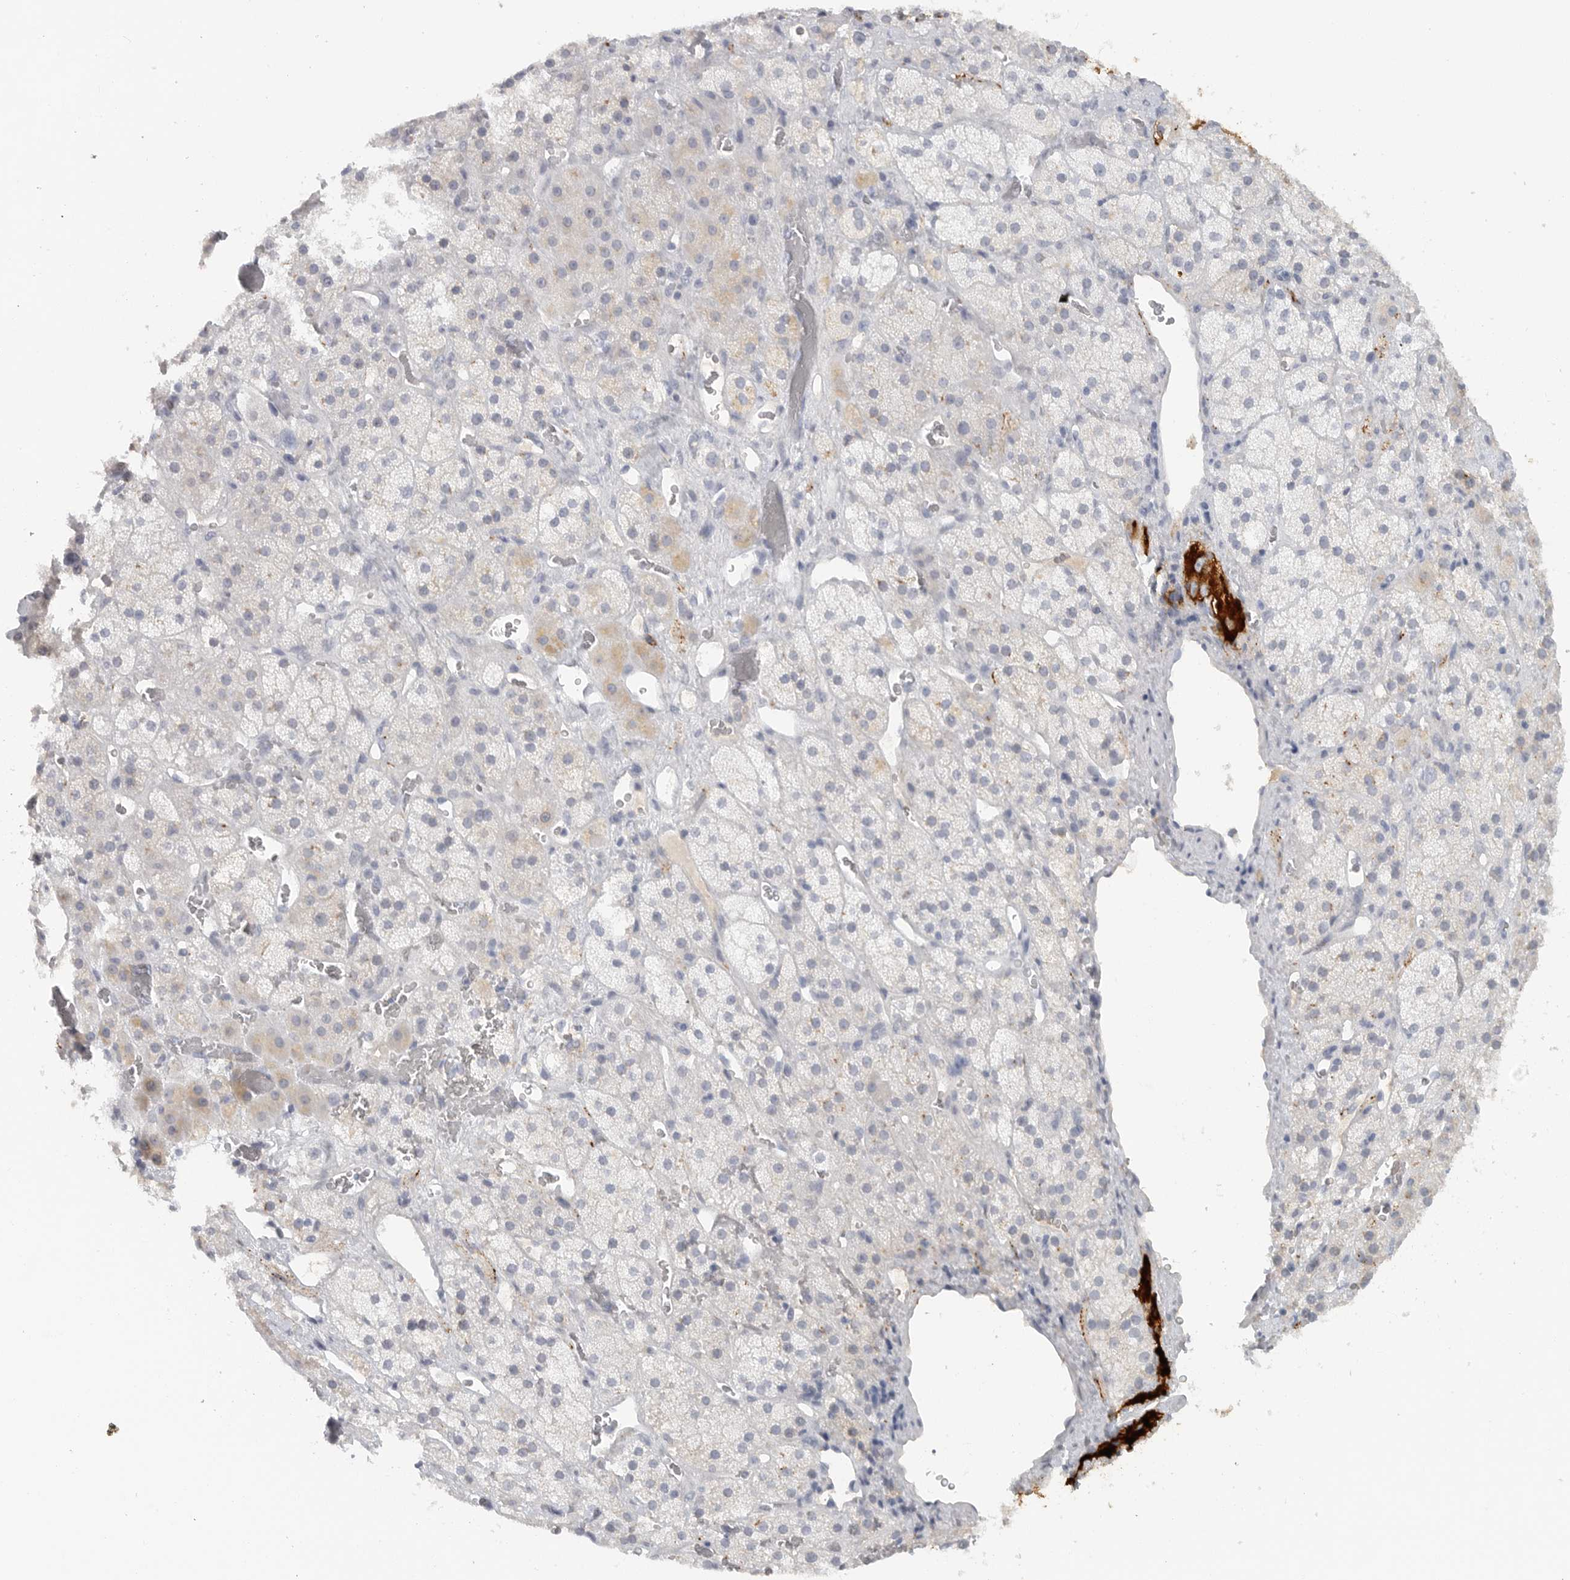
{"staining": {"intensity": "weak", "quantity": "<25%", "location": "cytoplasmic/membranous"}, "tissue": "adrenal gland", "cell_type": "Glandular cells", "image_type": "normal", "snomed": [{"axis": "morphology", "description": "Normal tissue, NOS"}, {"axis": "topography", "description": "Adrenal gland"}], "caption": "Adrenal gland stained for a protein using immunohistochemistry (IHC) displays no staining glandular cells.", "gene": "PAM", "patient": {"sex": "male", "age": 57}}